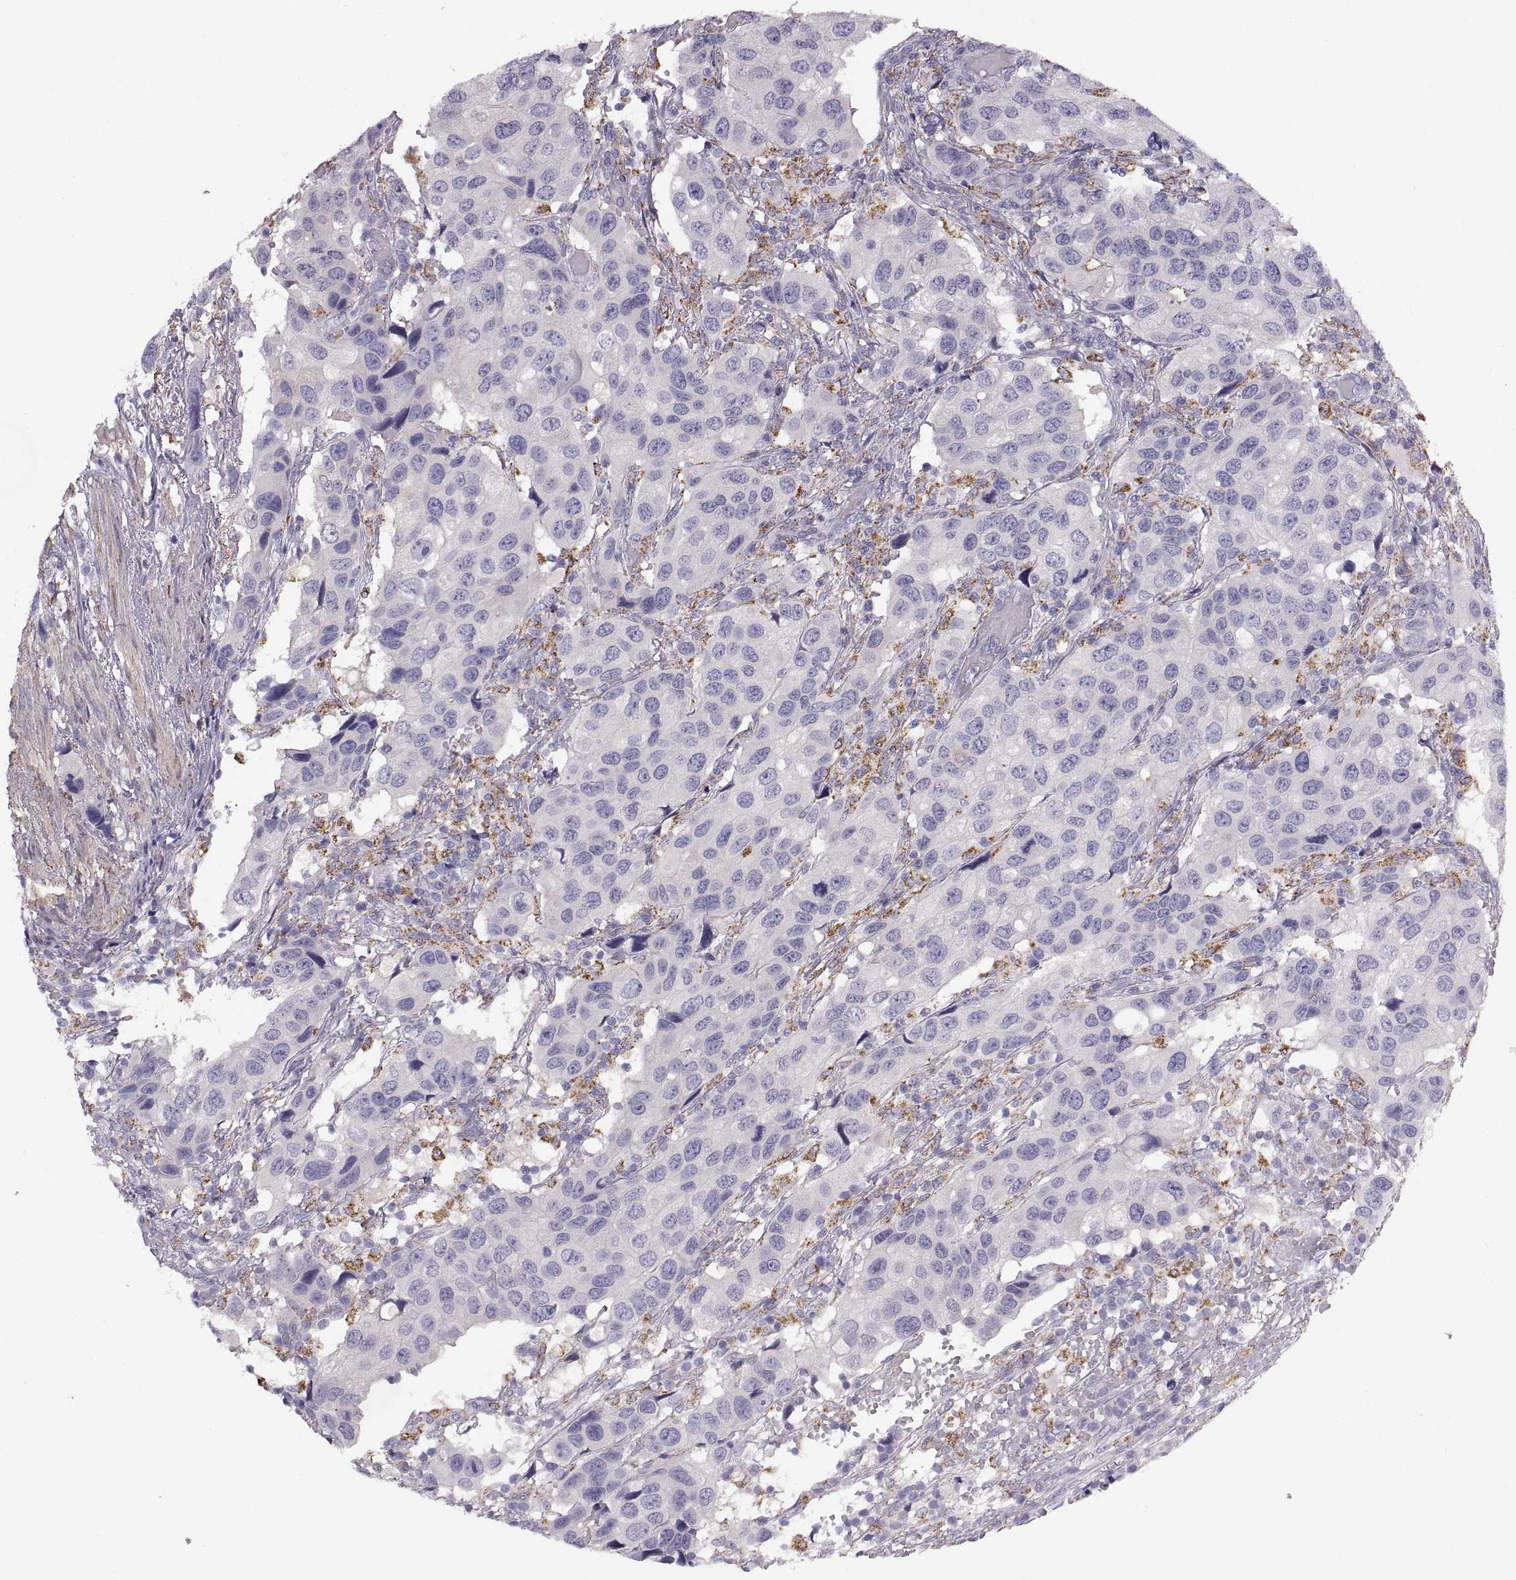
{"staining": {"intensity": "negative", "quantity": "none", "location": "none"}, "tissue": "urothelial cancer", "cell_type": "Tumor cells", "image_type": "cancer", "snomed": [{"axis": "morphology", "description": "Urothelial carcinoma, High grade"}, {"axis": "topography", "description": "Urinary bladder"}], "caption": "The immunohistochemistry photomicrograph has no significant staining in tumor cells of urothelial cancer tissue.", "gene": "COL9A3", "patient": {"sex": "male", "age": 79}}